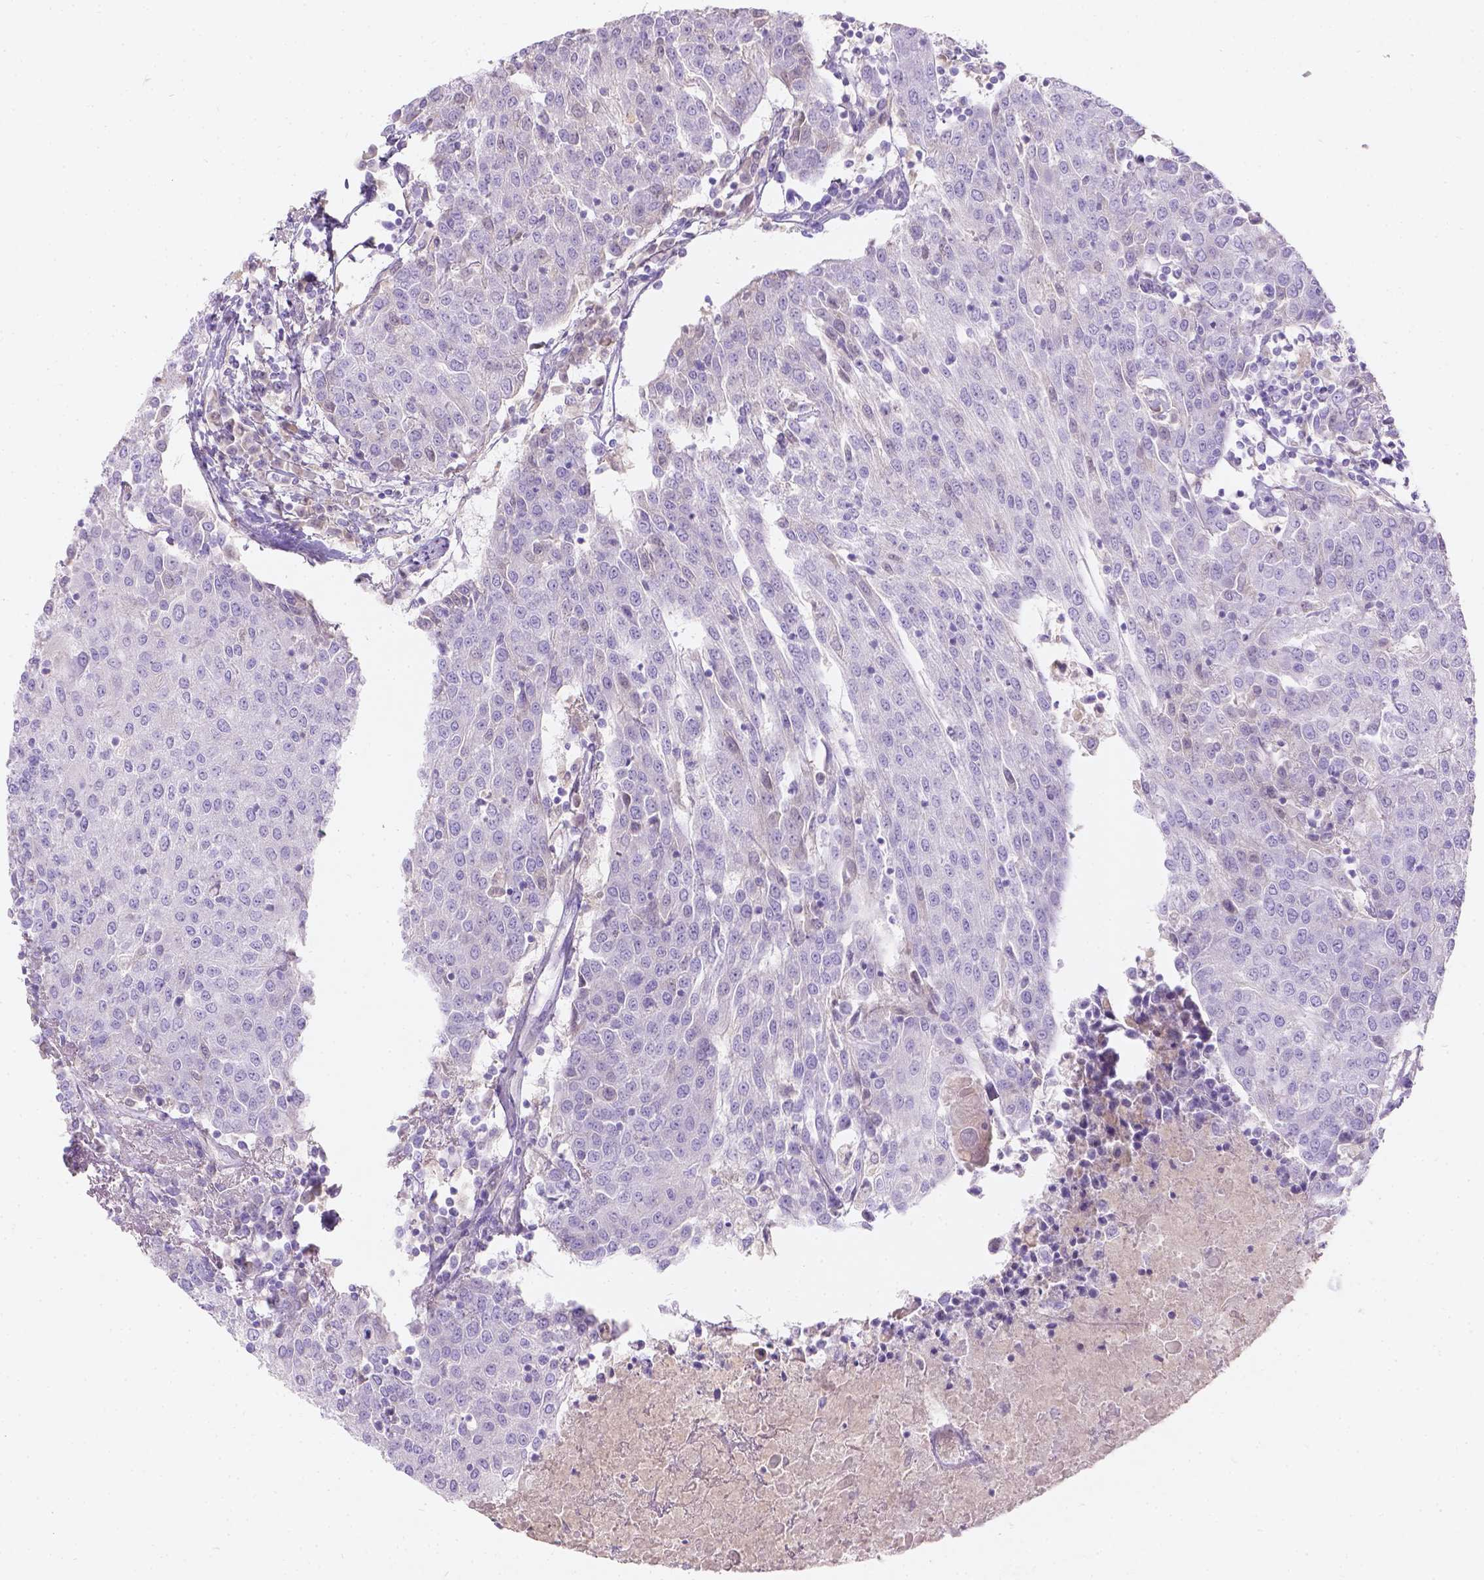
{"staining": {"intensity": "negative", "quantity": "none", "location": "none"}, "tissue": "urothelial cancer", "cell_type": "Tumor cells", "image_type": "cancer", "snomed": [{"axis": "morphology", "description": "Urothelial carcinoma, High grade"}, {"axis": "topography", "description": "Urinary bladder"}], "caption": "An immunohistochemistry (IHC) histopathology image of urothelial carcinoma (high-grade) is shown. There is no staining in tumor cells of urothelial carcinoma (high-grade).", "gene": "GAL3ST2", "patient": {"sex": "female", "age": 85}}